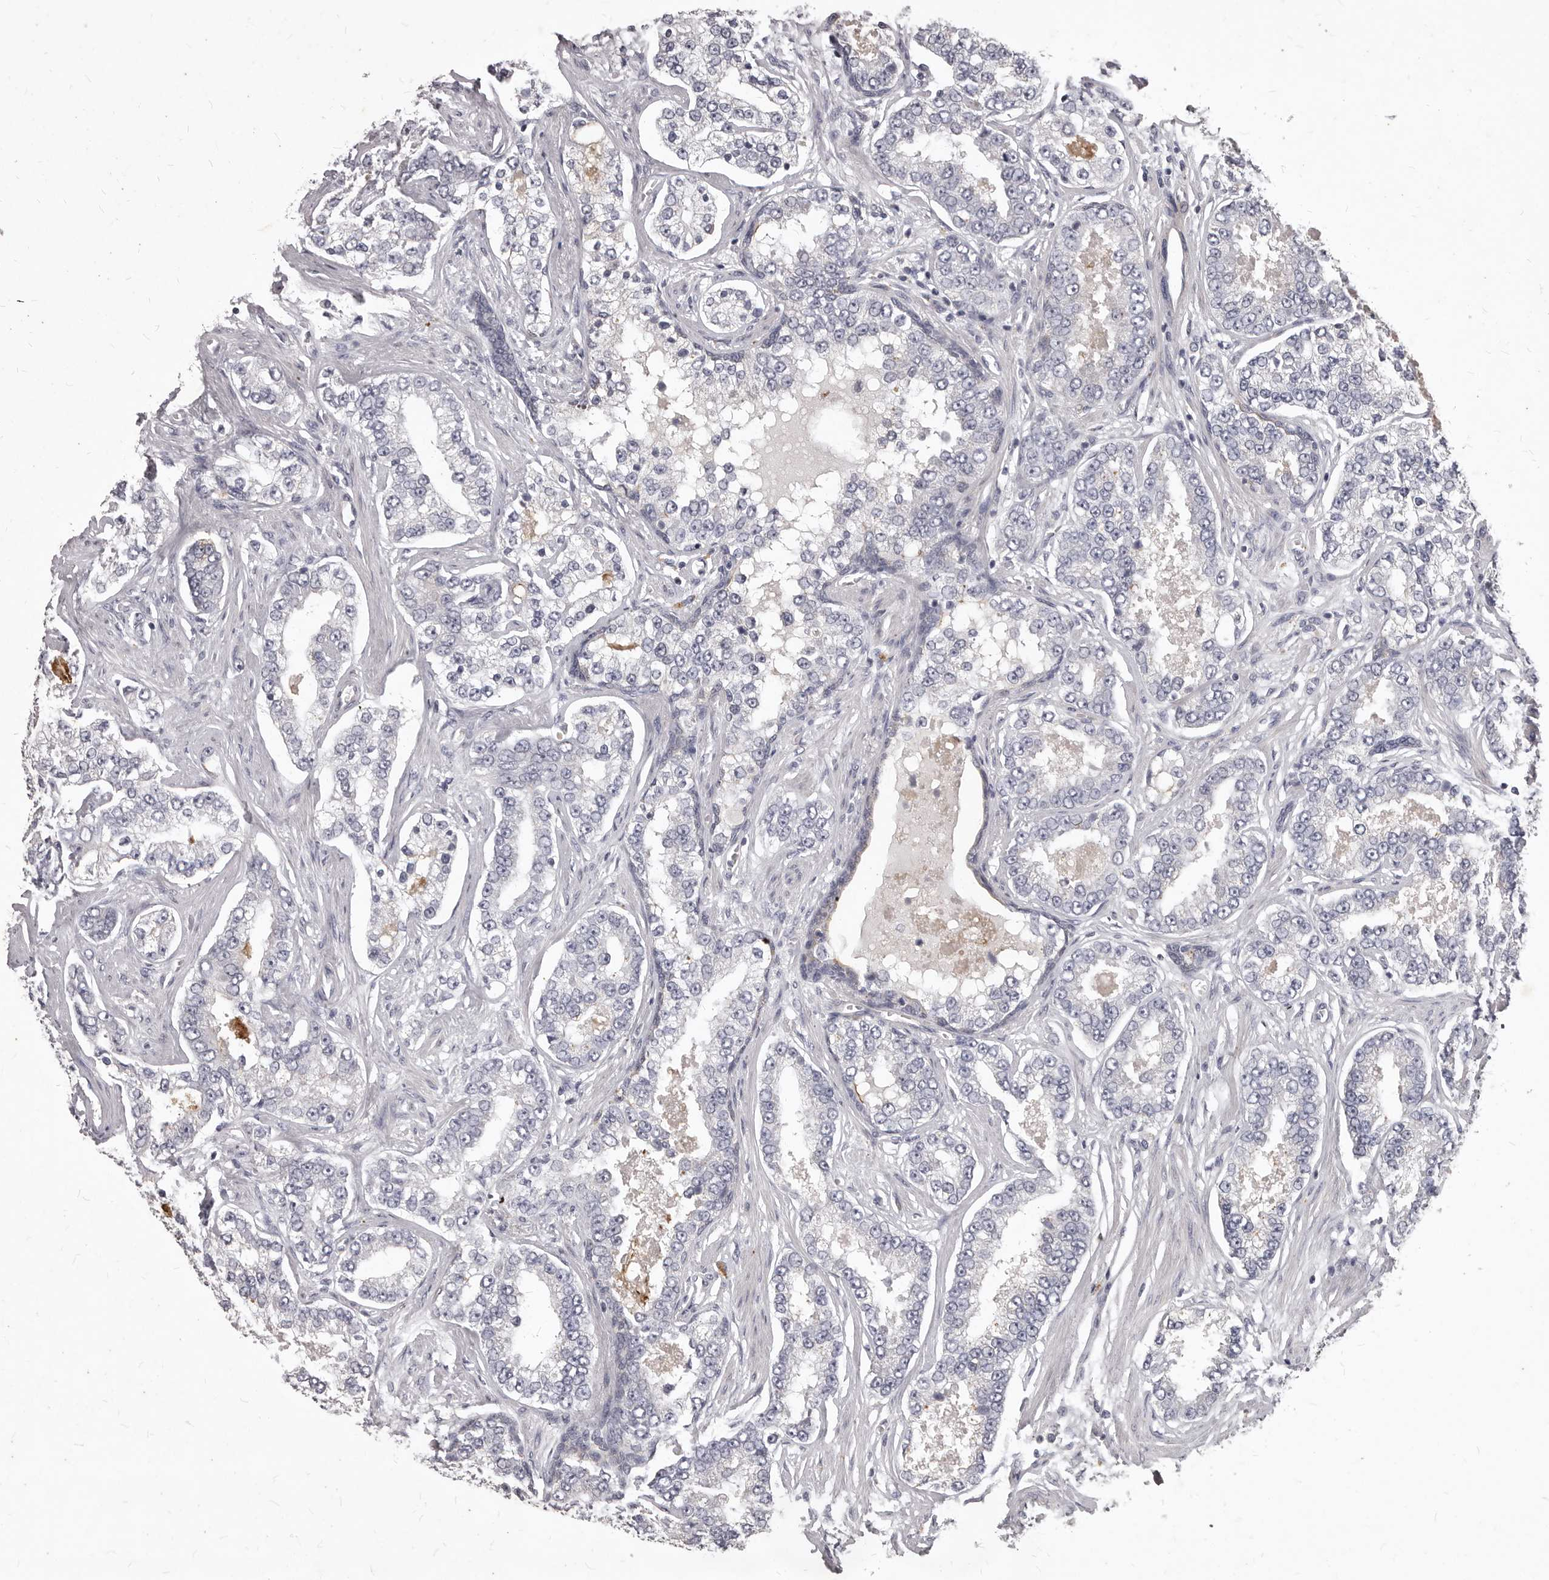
{"staining": {"intensity": "weak", "quantity": "<25%", "location": "cytoplasmic/membranous"}, "tissue": "prostate cancer", "cell_type": "Tumor cells", "image_type": "cancer", "snomed": [{"axis": "morphology", "description": "Normal tissue, NOS"}, {"axis": "morphology", "description": "Adenocarcinoma, High grade"}, {"axis": "topography", "description": "Prostate"}], "caption": "DAB (3,3'-diaminobenzidine) immunohistochemical staining of prostate high-grade adenocarcinoma shows no significant expression in tumor cells.", "gene": "GPRC5C", "patient": {"sex": "male", "age": 83}}